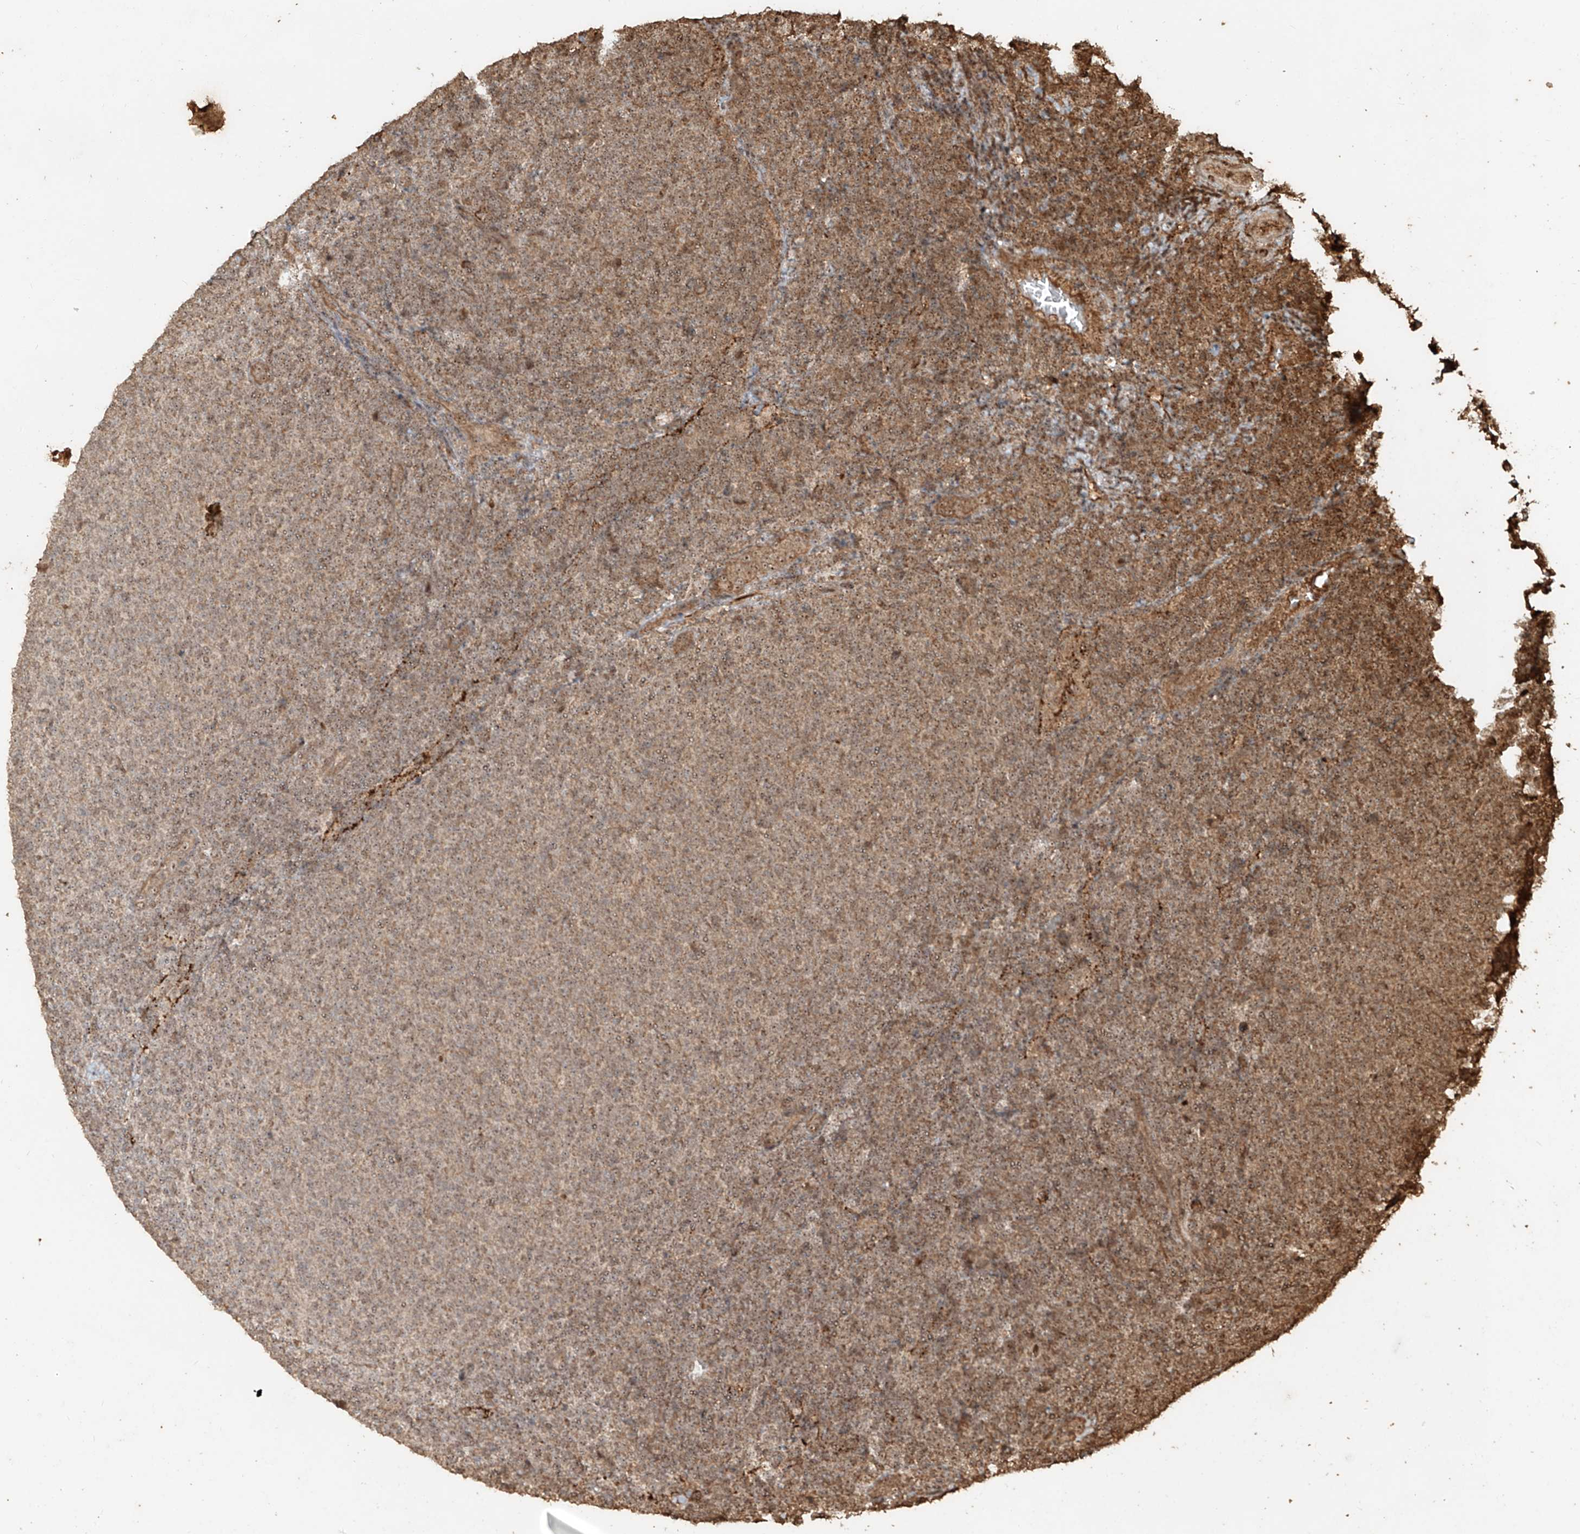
{"staining": {"intensity": "weak", "quantity": ">75%", "location": "cytoplasmic/membranous,nuclear"}, "tissue": "lymphoma", "cell_type": "Tumor cells", "image_type": "cancer", "snomed": [{"axis": "morphology", "description": "Malignant lymphoma, non-Hodgkin's type, Low grade"}, {"axis": "topography", "description": "Lymph node"}], "caption": "There is low levels of weak cytoplasmic/membranous and nuclear positivity in tumor cells of low-grade malignant lymphoma, non-Hodgkin's type, as demonstrated by immunohistochemical staining (brown color).", "gene": "ZNF660", "patient": {"sex": "male", "age": 66}}